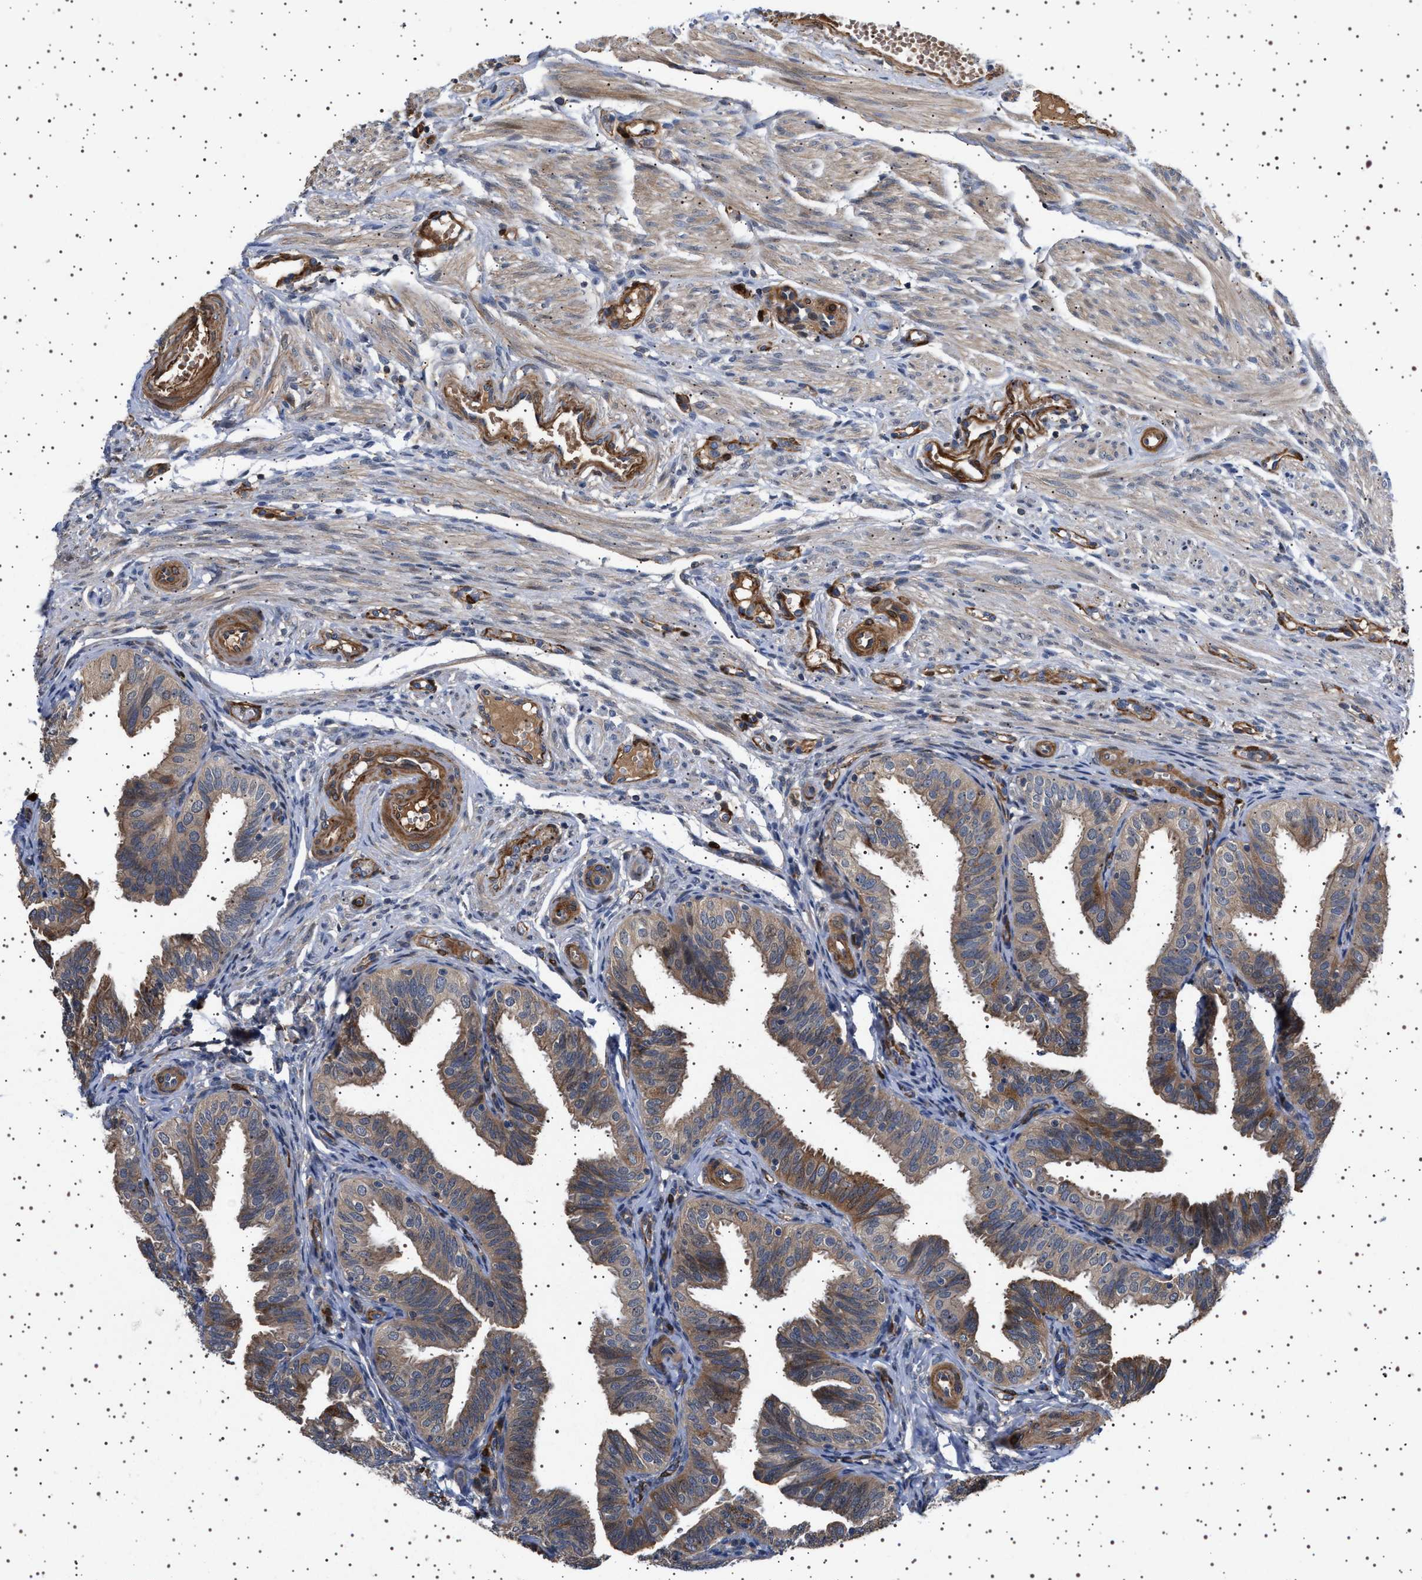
{"staining": {"intensity": "moderate", "quantity": "25%-75%", "location": "cytoplasmic/membranous"}, "tissue": "fallopian tube", "cell_type": "Glandular cells", "image_type": "normal", "snomed": [{"axis": "morphology", "description": "Normal tissue, NOS"}, {"axis": "topography", "description": "Fallopian tube"}], "caption": "Brown immunohistochemical staining in normal fallopian tube exhibits moderate cytoplasmic/membranous staining in approximately 25%-75% of glandular cells. Nuclei are stained in blue.", "gene": "GUCY1B1", "patient": {"sex": "female", "age": 35}}